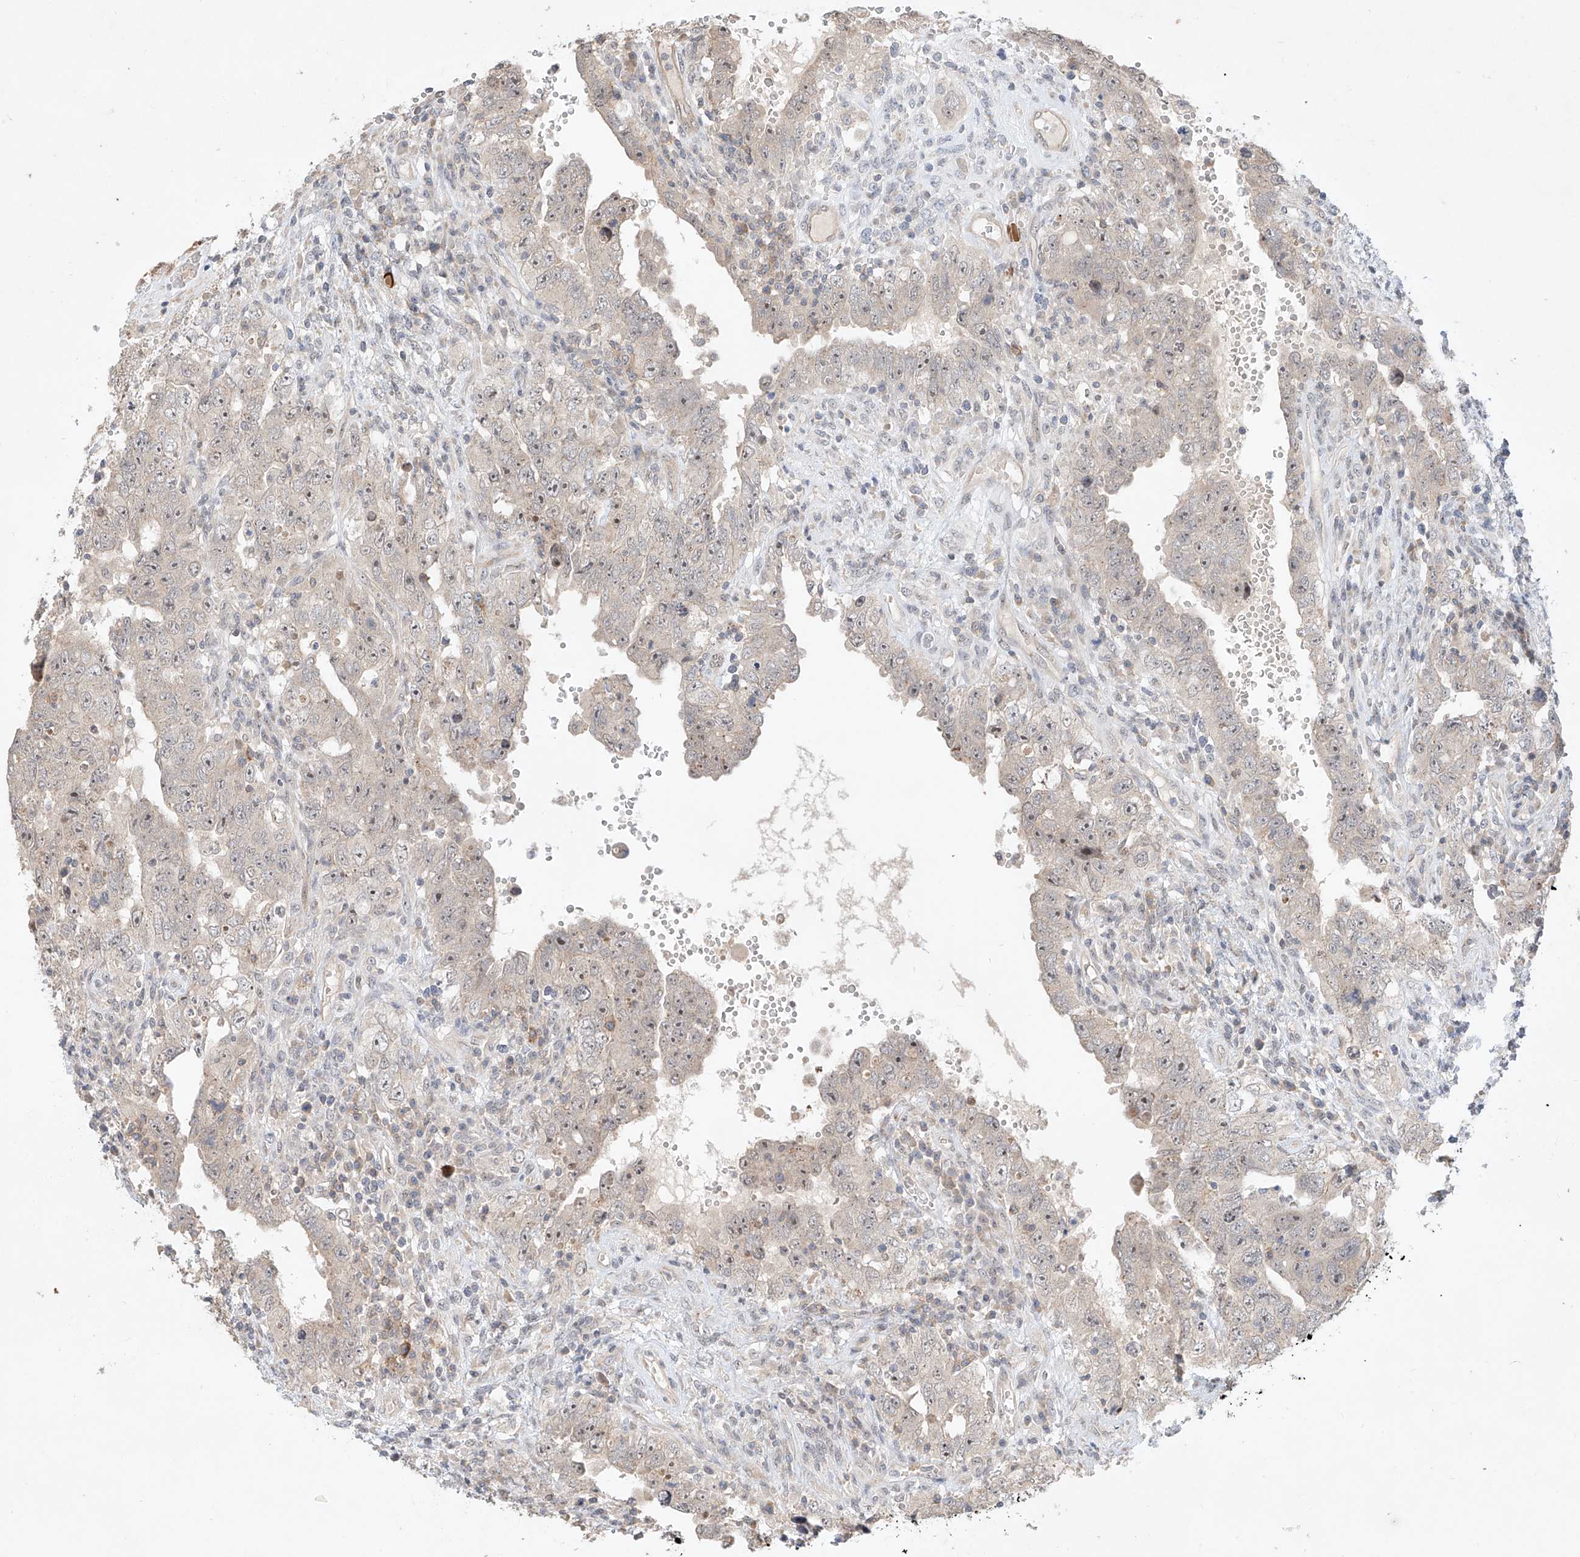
{"staining": {"intensity": "negative", "quantity": "none", "location": "none"}, "tissue": "testis cancer", "cell_type": "Tumor cells", "image_type": "cancer", "snomed": [{"axis": "morphology", "description": "Carcinoma, Embryonal, NOS"}, {"axis": "topography", "description": "Testis"}], "caption": "Tumor cells are negative for protein expression in human testis embryonal carcinoma. (DAB (3,3'-diaminobenzidine) immunohistochemistry (IHC) visualized using brightfield microscopy, high magnification).", "gene": "TASP1", "patient": {"sex": "male", "age": 26}}